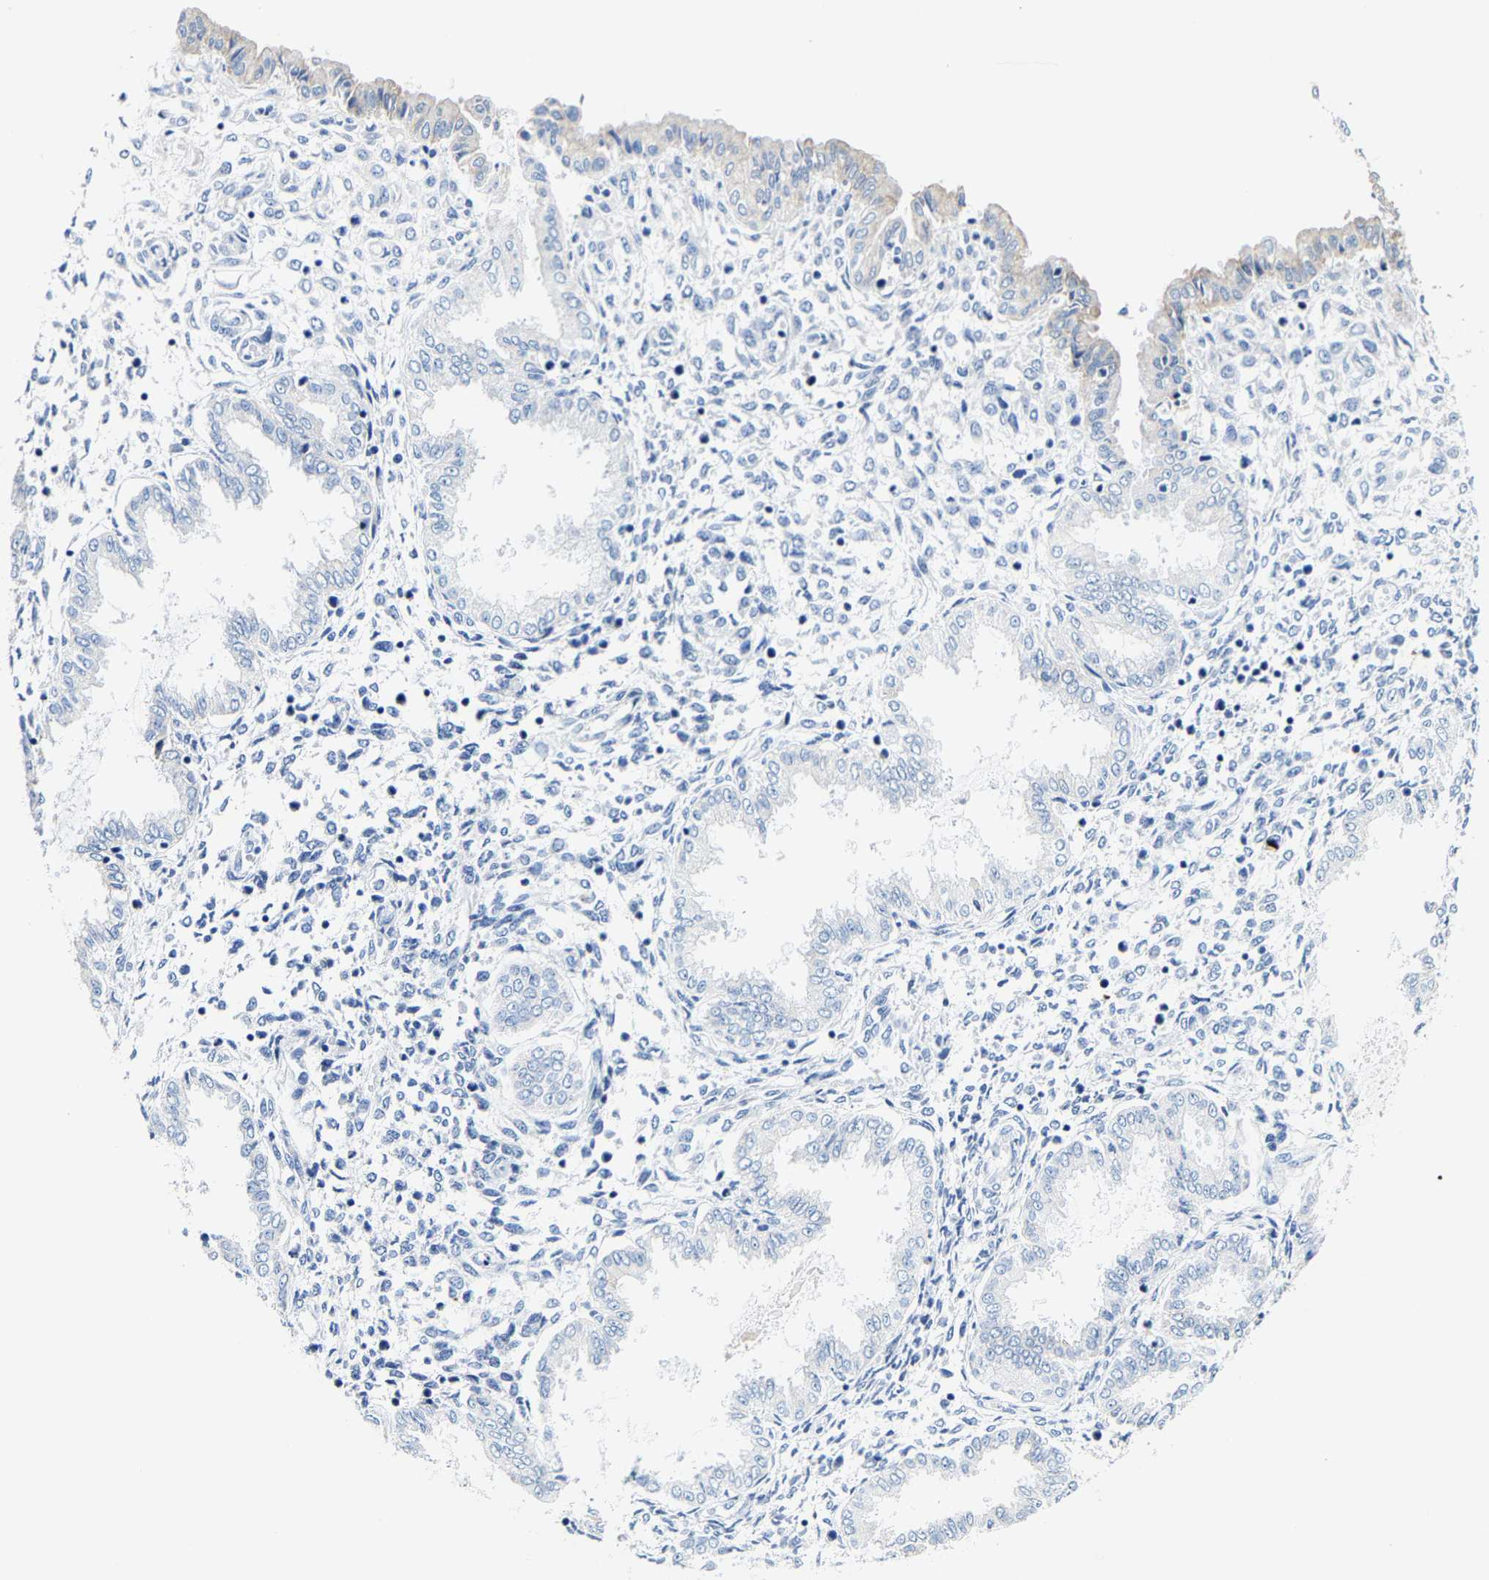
{"staining": {"intensity": "negative", "quantity": "none", "location": "none"}, "tissue": "endometrium", "cell_type": "Cells in endometrial stroma", "image_type": "normal", "snomed": [{"axis": "morphology", "description": "Normal tissue, NOS"}, {"axis": "topography", "description": "Endometrium"}], "caption": "Human endometrium stained for a protein using immunohistochemistry displays no staining in cells in endometrial stroma.", "gene": "MMEL1", "patient": {"sex": "female", "age": 33}}